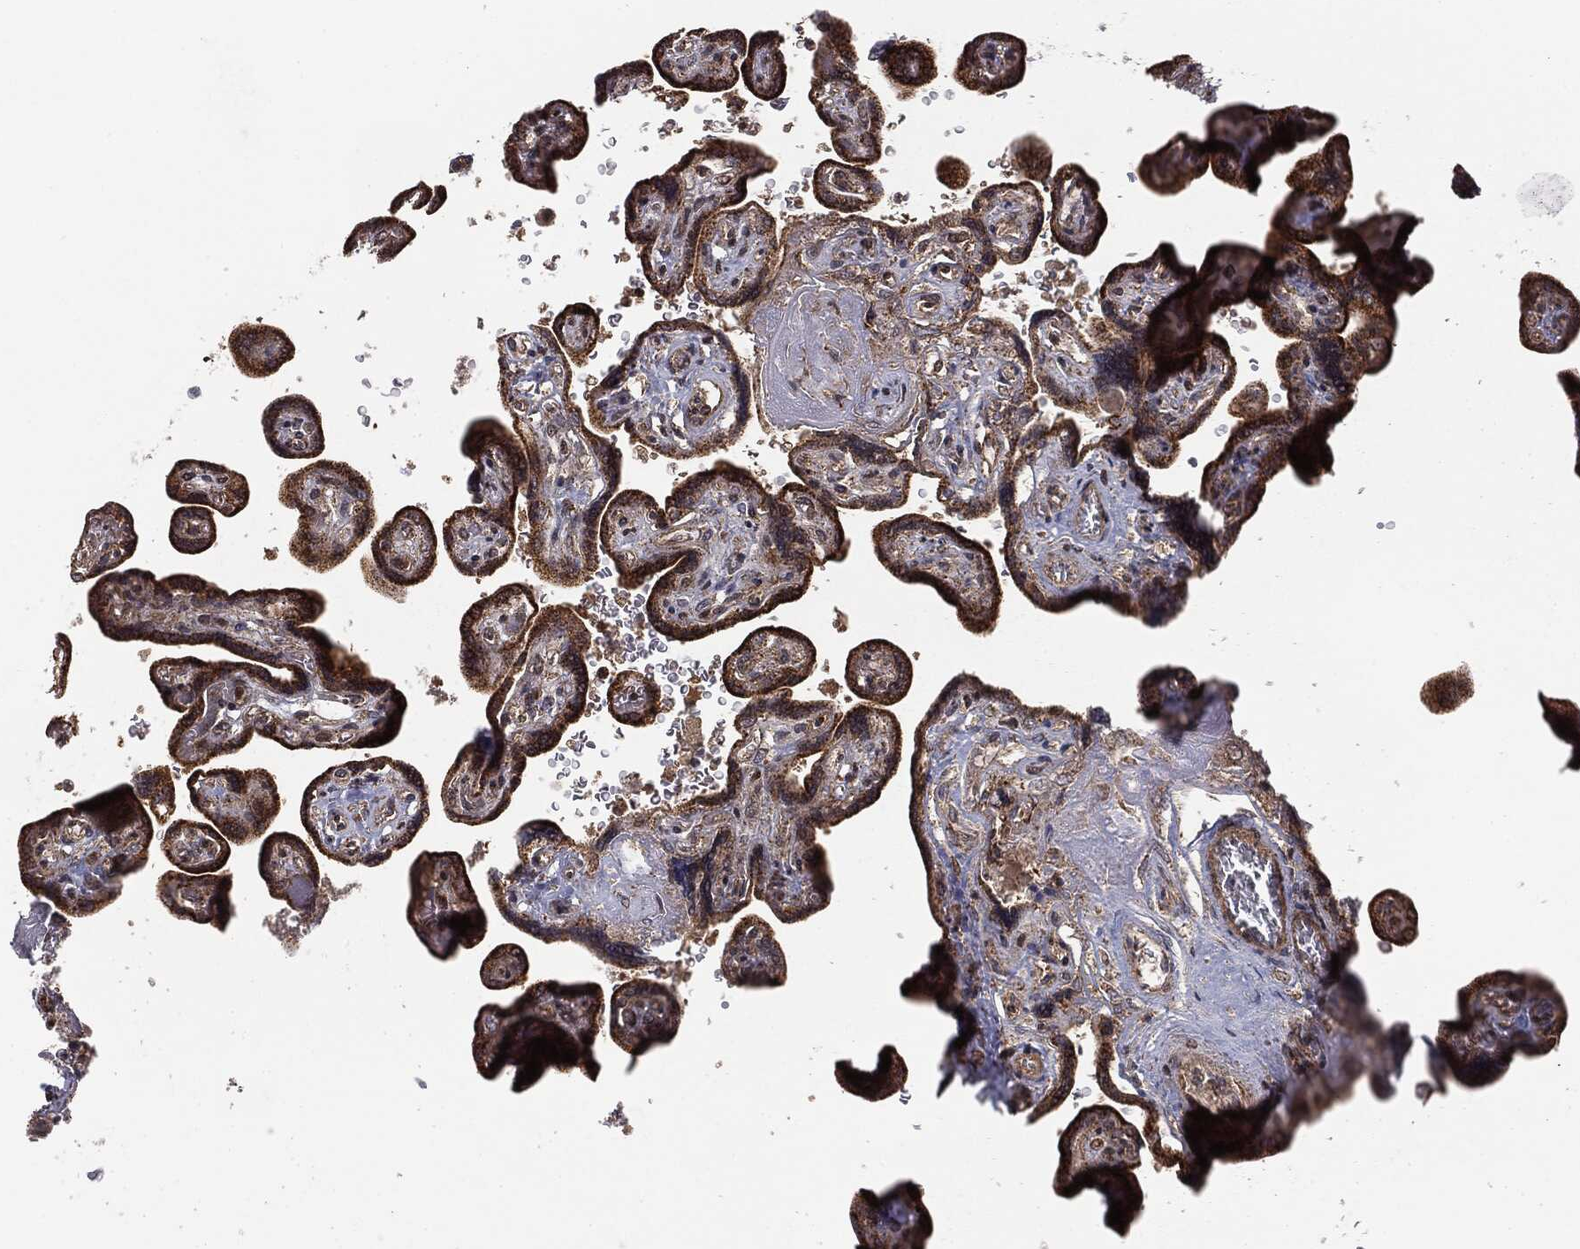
{"staining": {"intensity": "weak", "quantity": ">75%", "location": "cytoplasmic/membranous"}, "tissue": "placenta", "cell_type": "Decidual cells", "image_type": "normal", "snomed": [{"axis": "morphology", "description": "Normal tissue, NOS"}, {"axis": "topography", "description": "Placenta"}], "caption": "Unremarkable placenta demonstrates weak cytoplasmic/membranous staining in approximately >75% of decidual cells The protein of interest is shown in brown color, while the nuclei are stained blue..", "gene": "MTOR", "patient": {"sex": "female", "age": 32}}